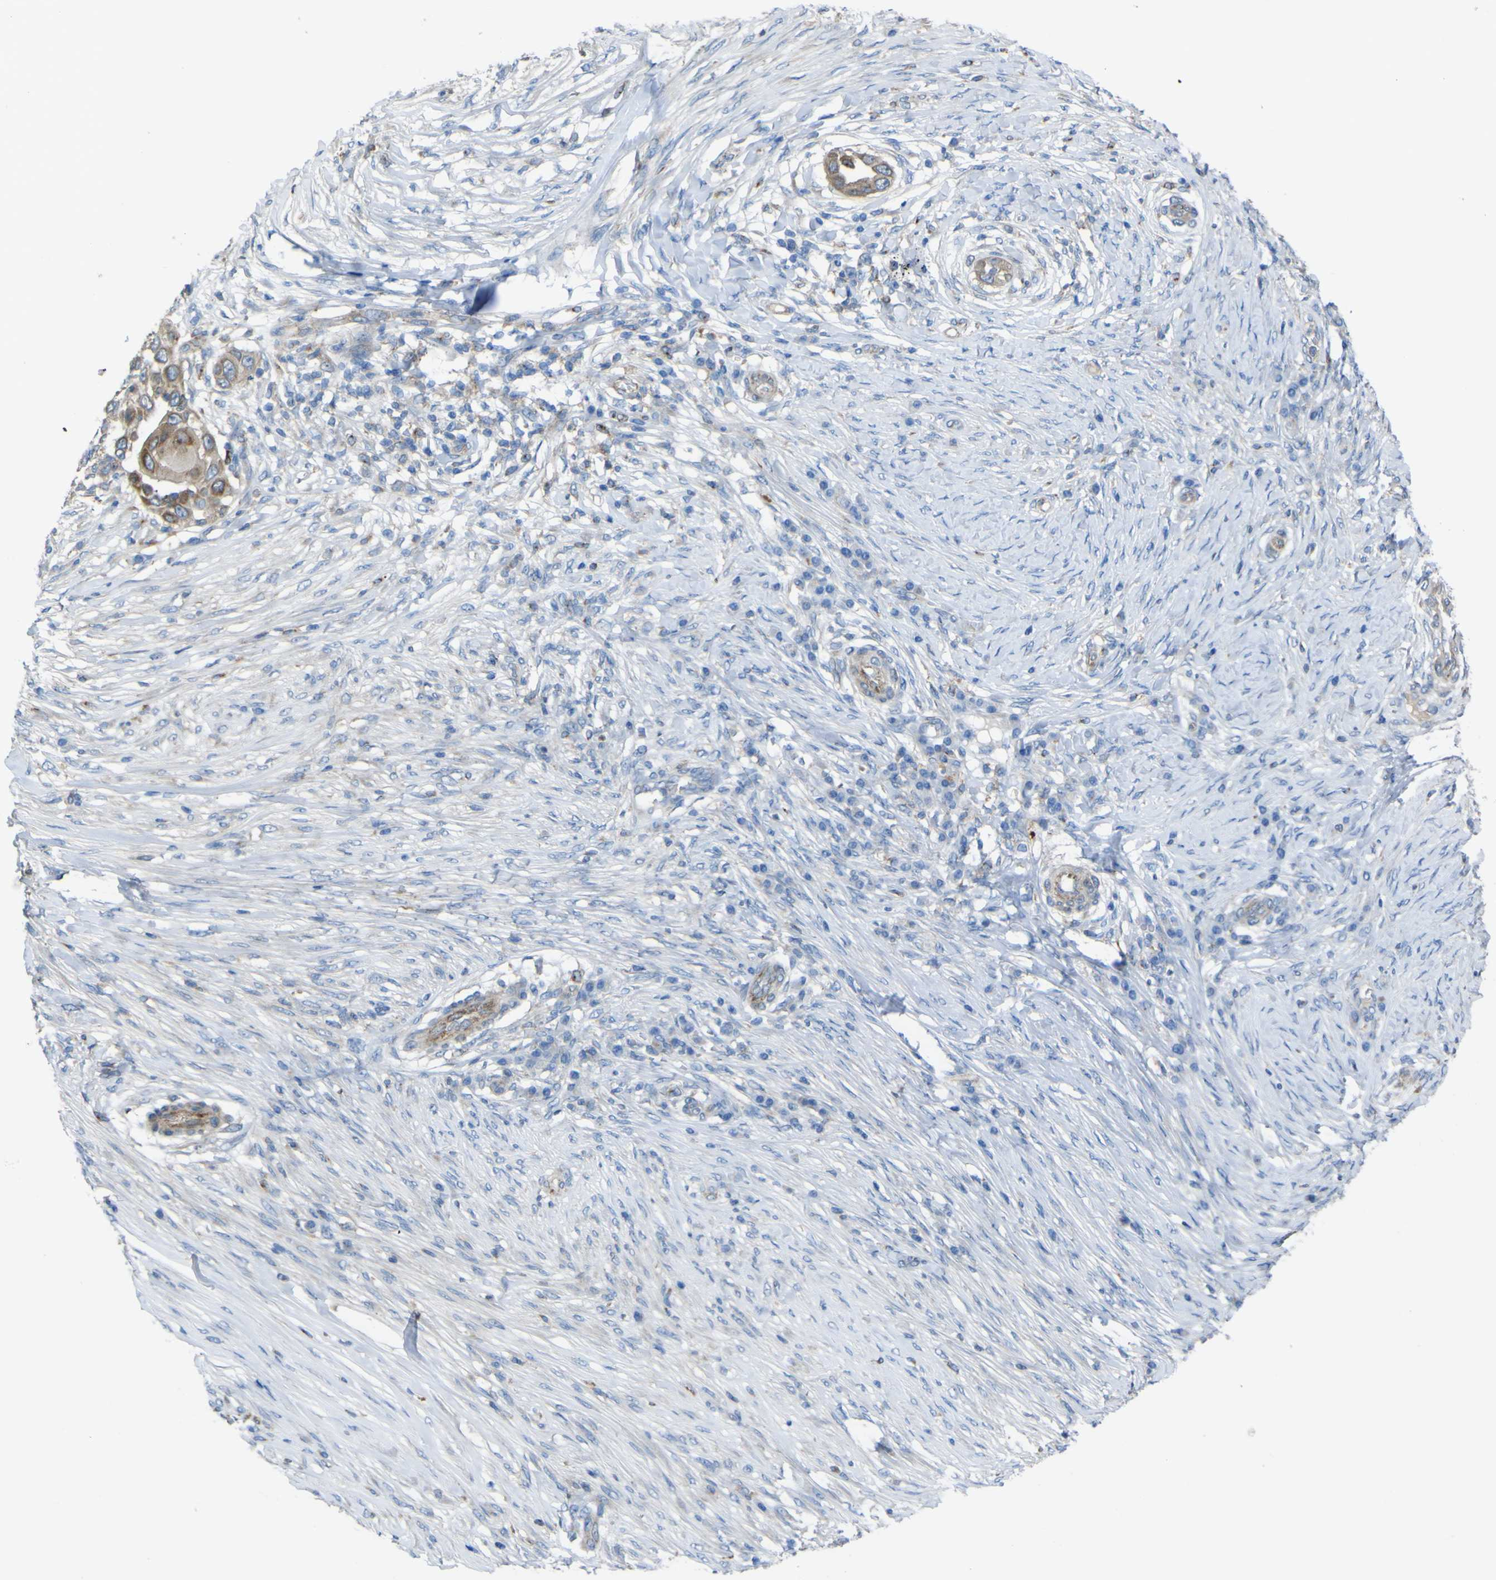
{"staining": {"intensity": "strong", "quantity": "25%-75%", "location": "cytoplasmic/membranous"}, "tissue": "skin cancer", "cell_type": "Tumor cells", "image_type": "cancer", "snomed": [{"axis": "morphology", "description": "Squamous cell carcinoma, NOS"}, {"axis": "topography", "description": "Skin"}], "caption": "Skin cancer (squamous cell carcinoma) stained for a protein reveals strong cytoplasmic/membranous positivity in tumor cells.", "gene": "CST3", "patient": {"sex": "female", "age": 44}}